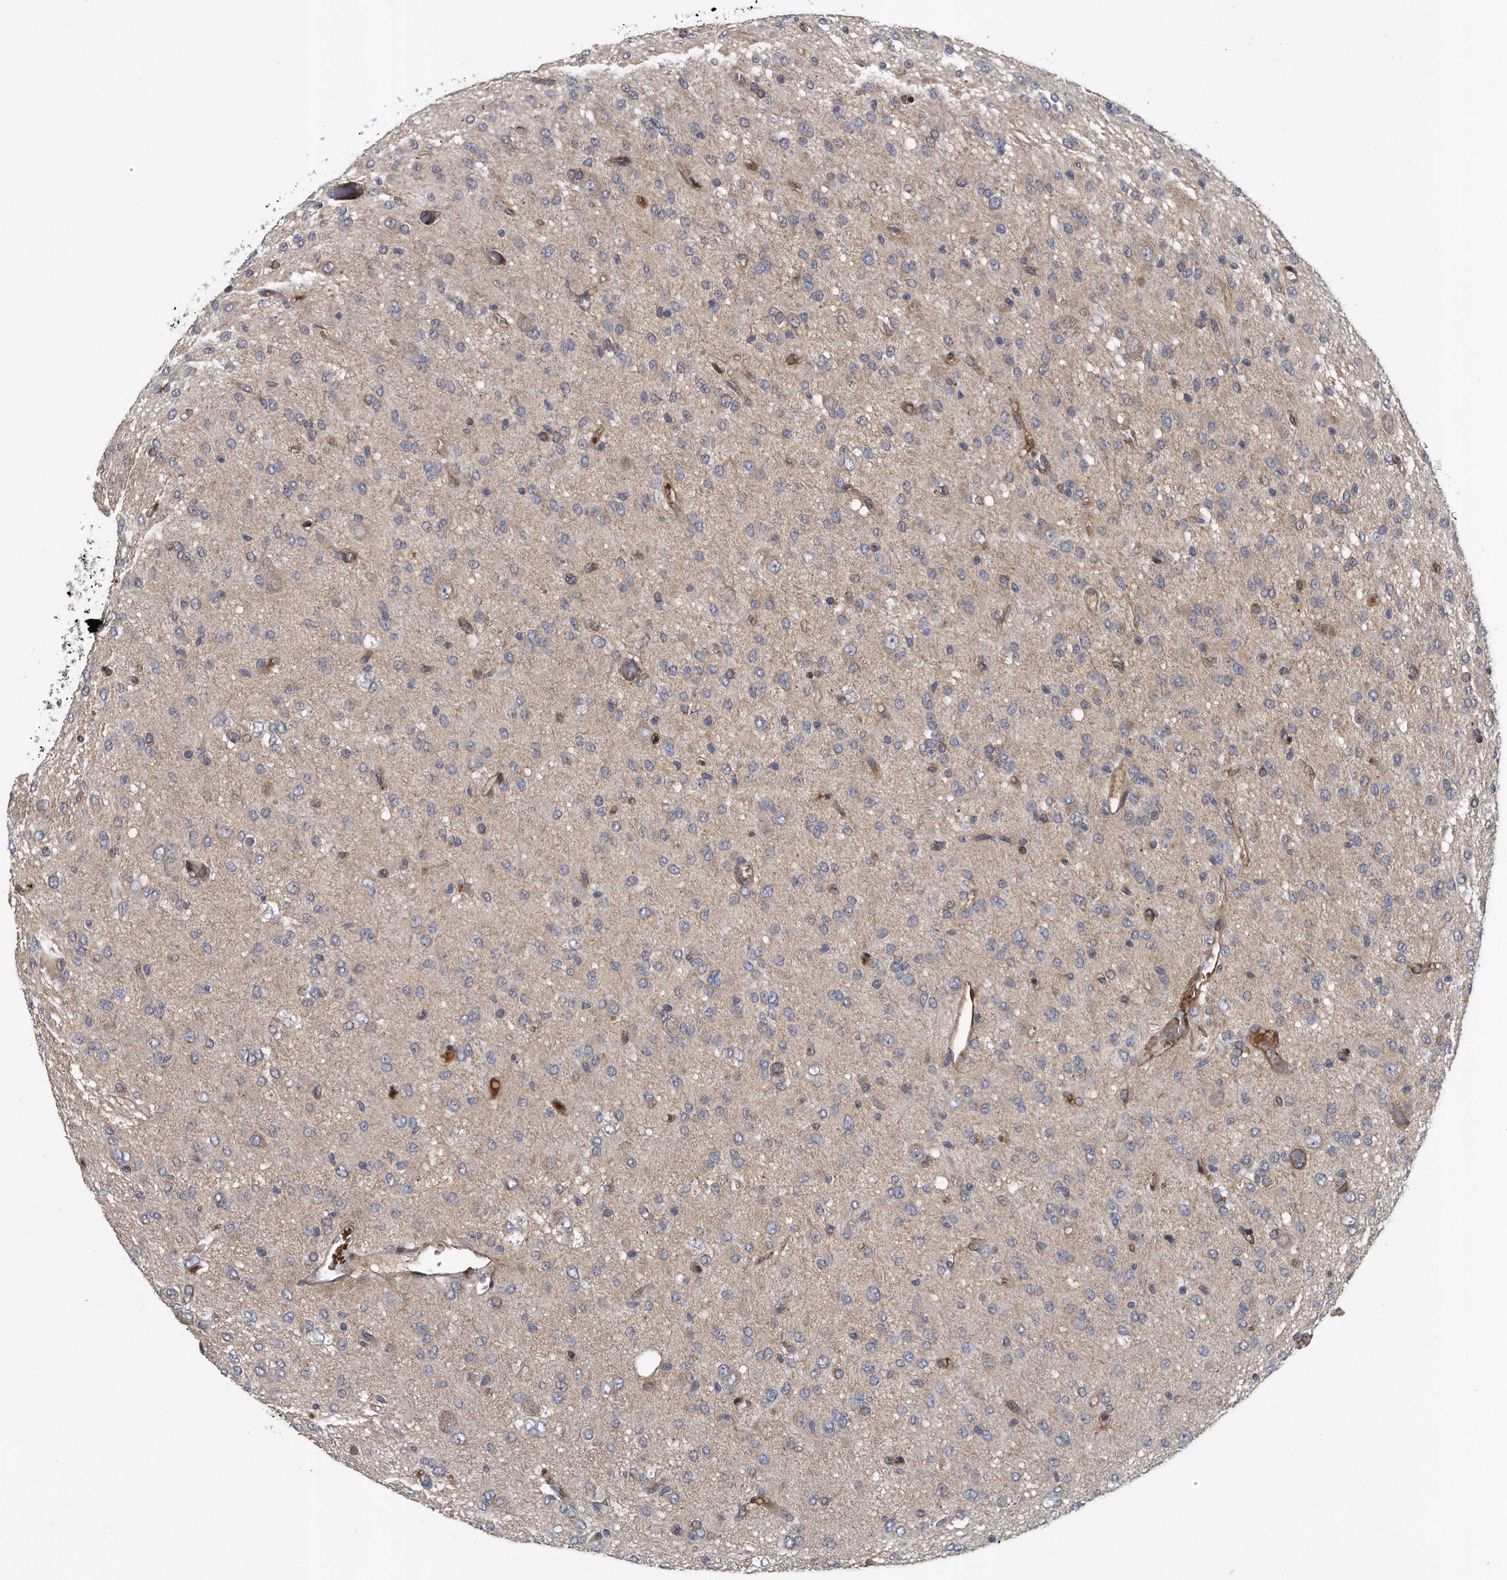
{"staining": {"intensity": "weak", "quantity": ">75%", "location": "cytoplasmic/membranous"}, "tissue": "glioma", "cell_type": "Tumor cells", "image_type": "cancer", "snomed": [{"axis": "morphology", "description": "Glioma, malignant, High grade"}, {"axis": "topography", "description": "Brain"}], "caption": "About >75% of tumor cells in human glioma show weak cytoplasmic/membranous protein staining as visualized by brown immunohistochemical staining.", "gene": "ZNF79", "patient": {"sex": "female", "age": 59}}